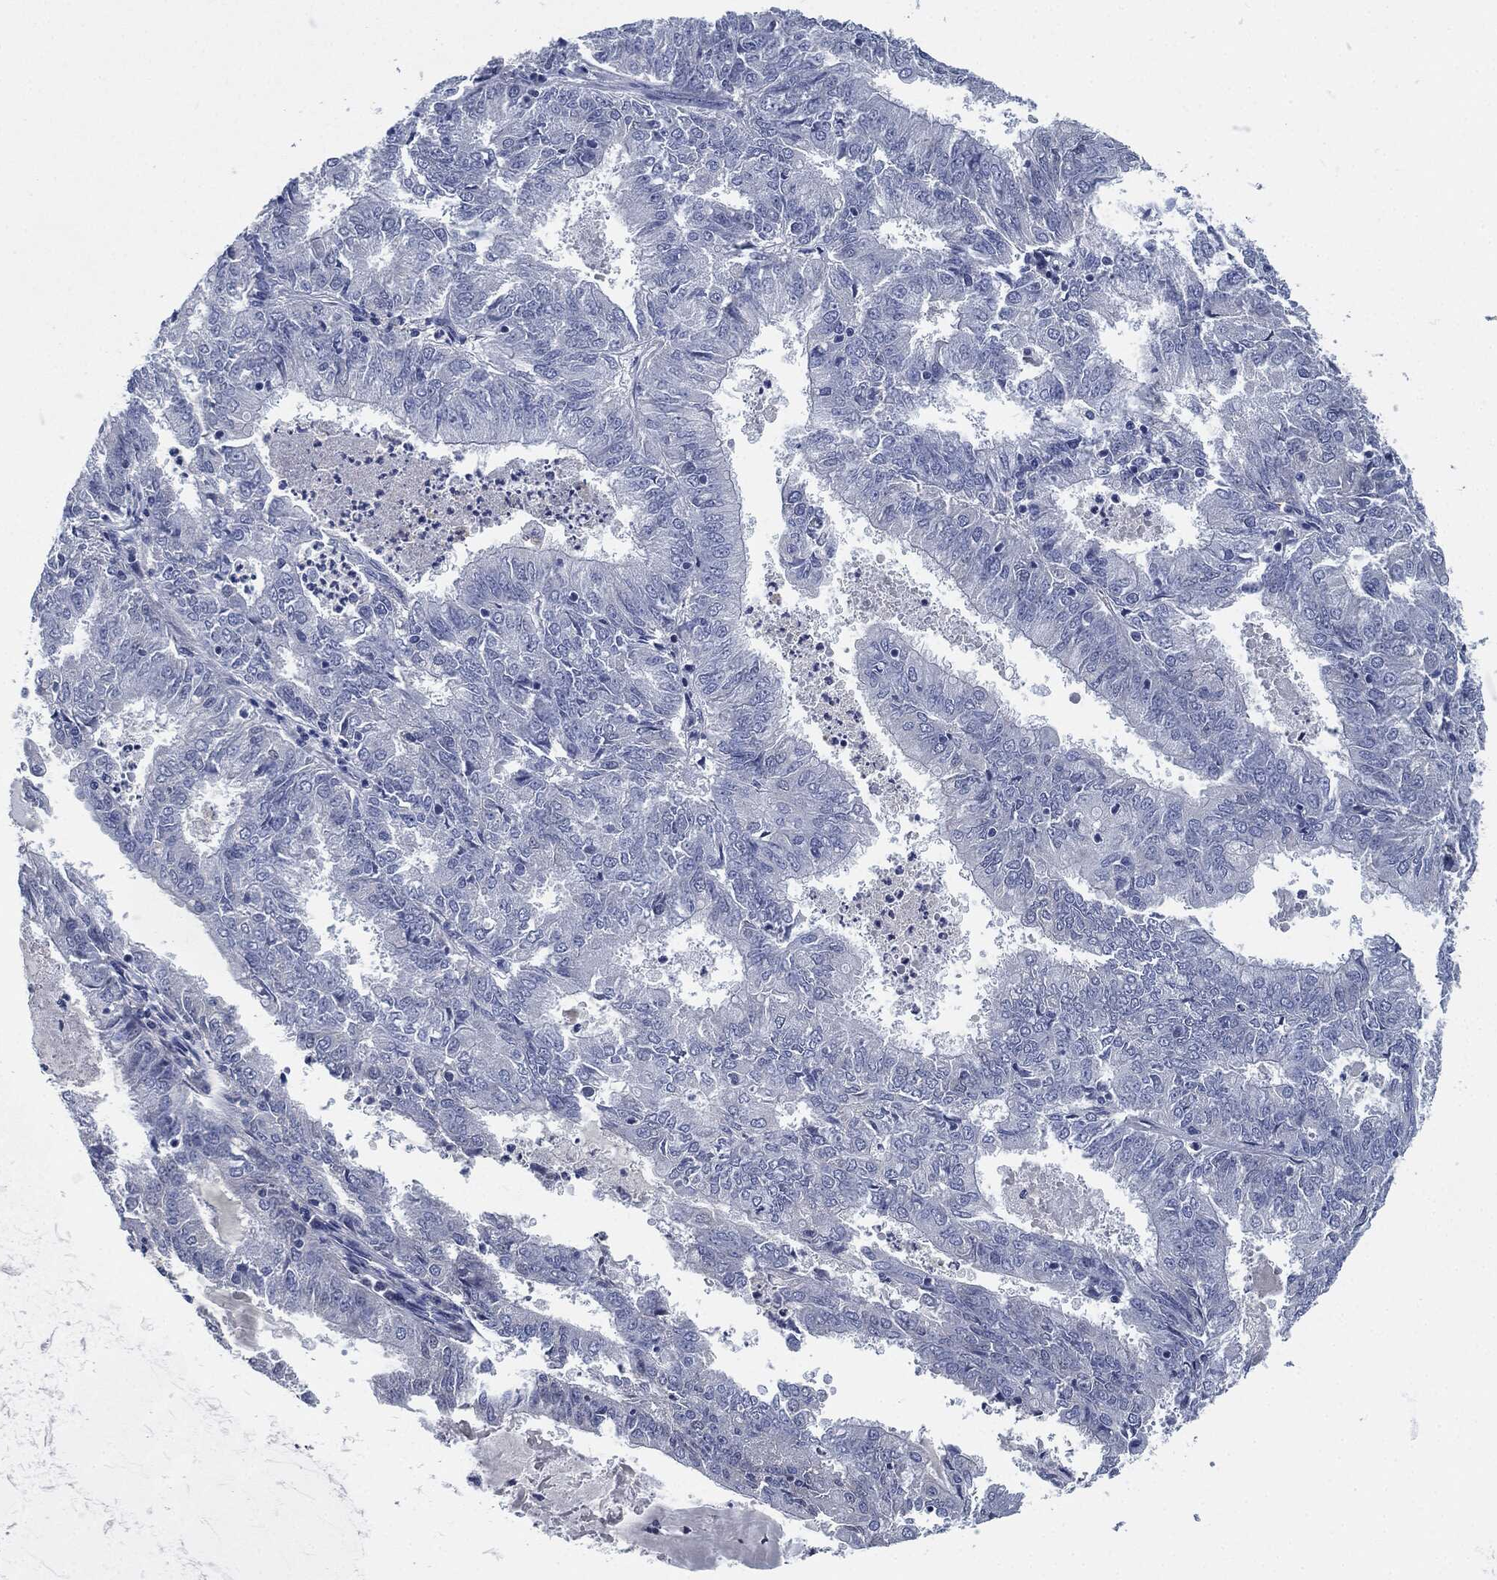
{"staining": {"intensity": "negative", "quantity": "none", "location": "none"}, "tissue": "endometrial cancer", "cell_type": "Tumor cells", "image_type": "cancer", "snomed": [{"axis": "morphology", "description": "Adenocarcinoma, NOS"}, {"axis": "topography", "description": "Endometrium"}], "caption": "Protein analysis of endometrial cancer shows no significant positivity in tumor cells.", "gene": "CD27", "patient": {"sex": "female", "age": 57}}